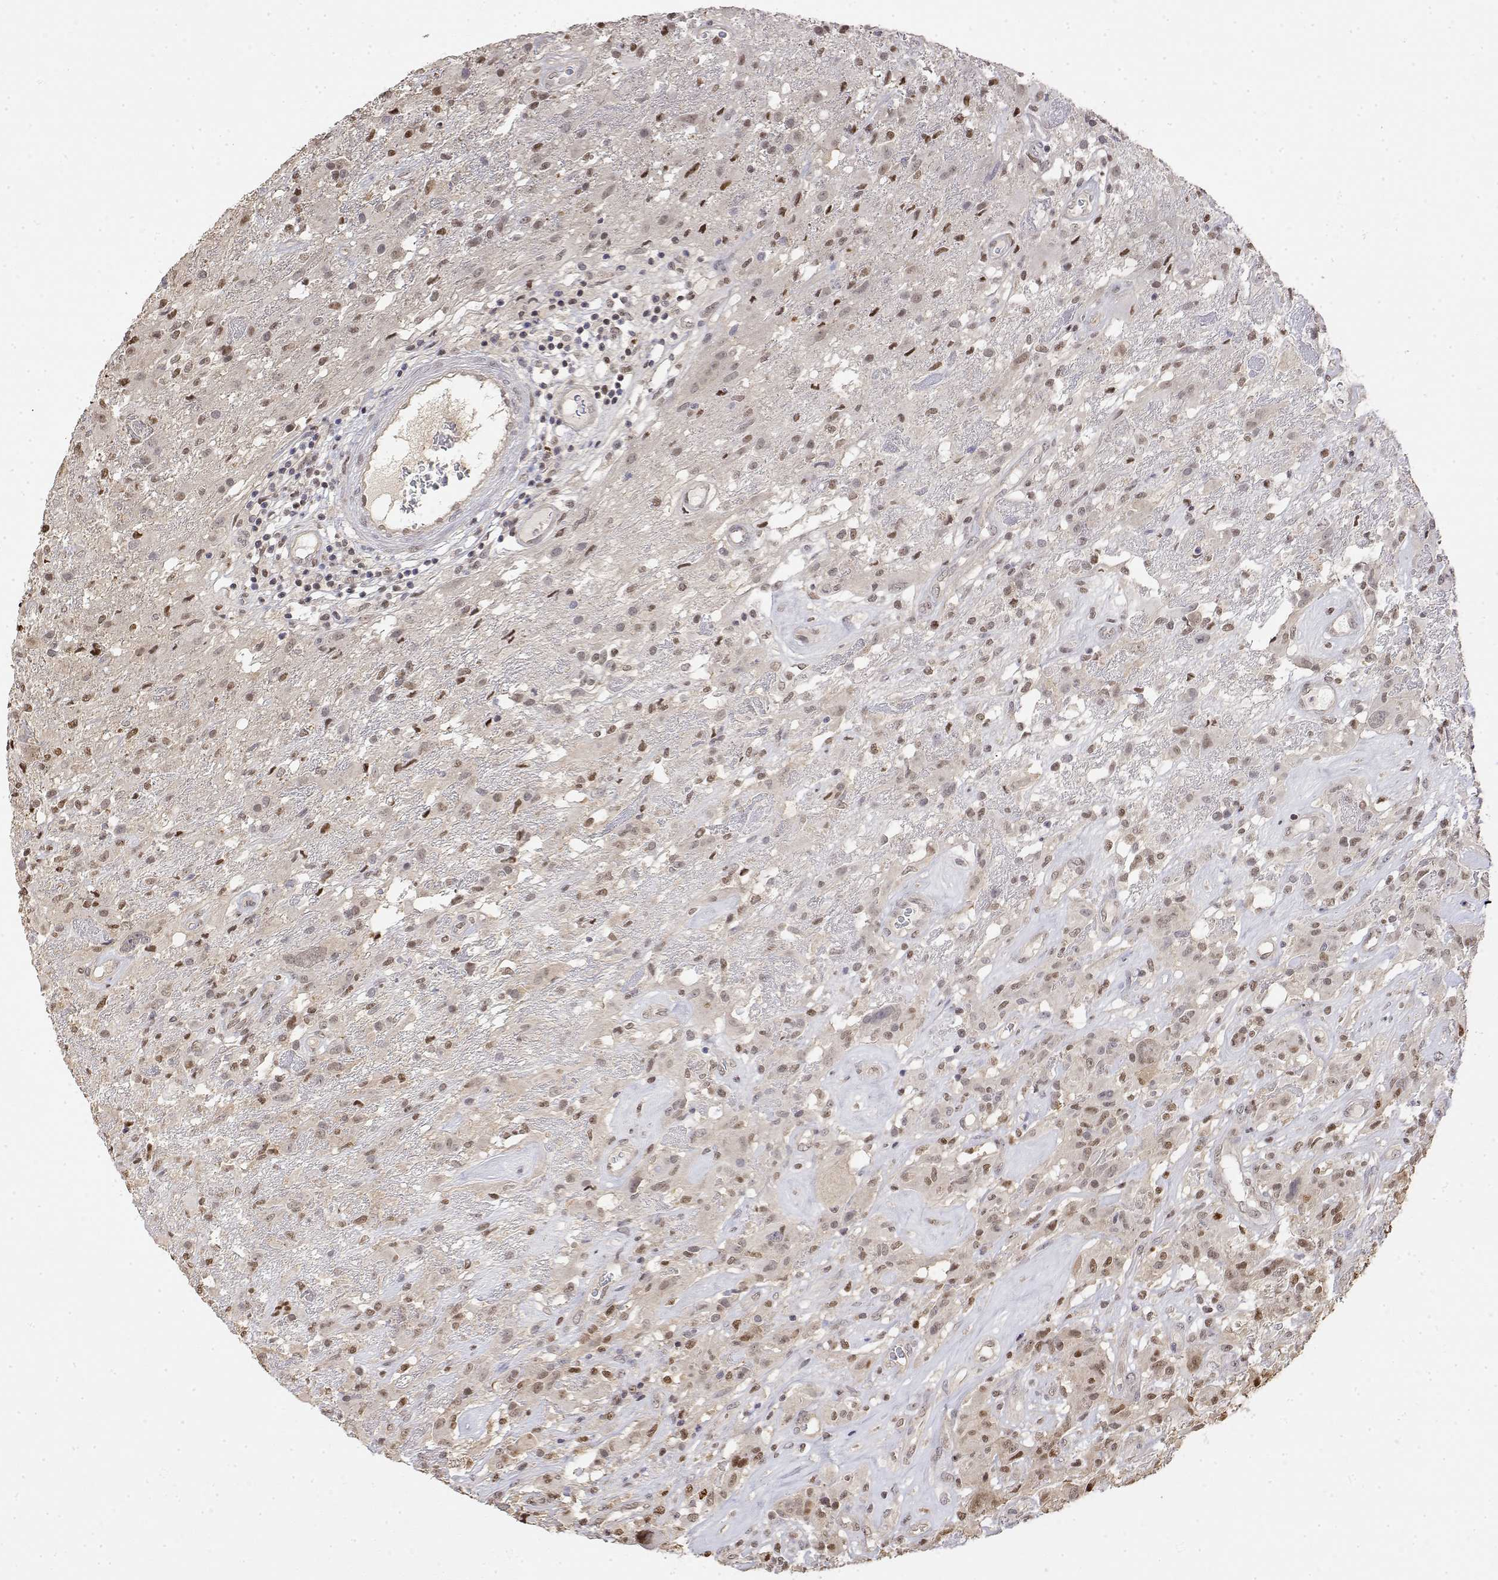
{"staining": {"intensity": "weak", "quantity": "25%-75%", "location": "nuclear"}, "tissue": "glioma", "cell_type": "Tumor cells", "image_type": "cancer", "snomed": [{"axis": "morphology", "description": "Glioma, malignant, High grade"}, {"axis": "topography", "description": "Brain"}], "caption": "An immunohistochemistry (IHC) micrograph of neoplastic tissue is shown. Protein staining in brown shows weak nuclear positivity in malignant high-grade glioma within tumor cells.", "gene": "TPI1", "patient": {"sex": "male", "age": 46}}